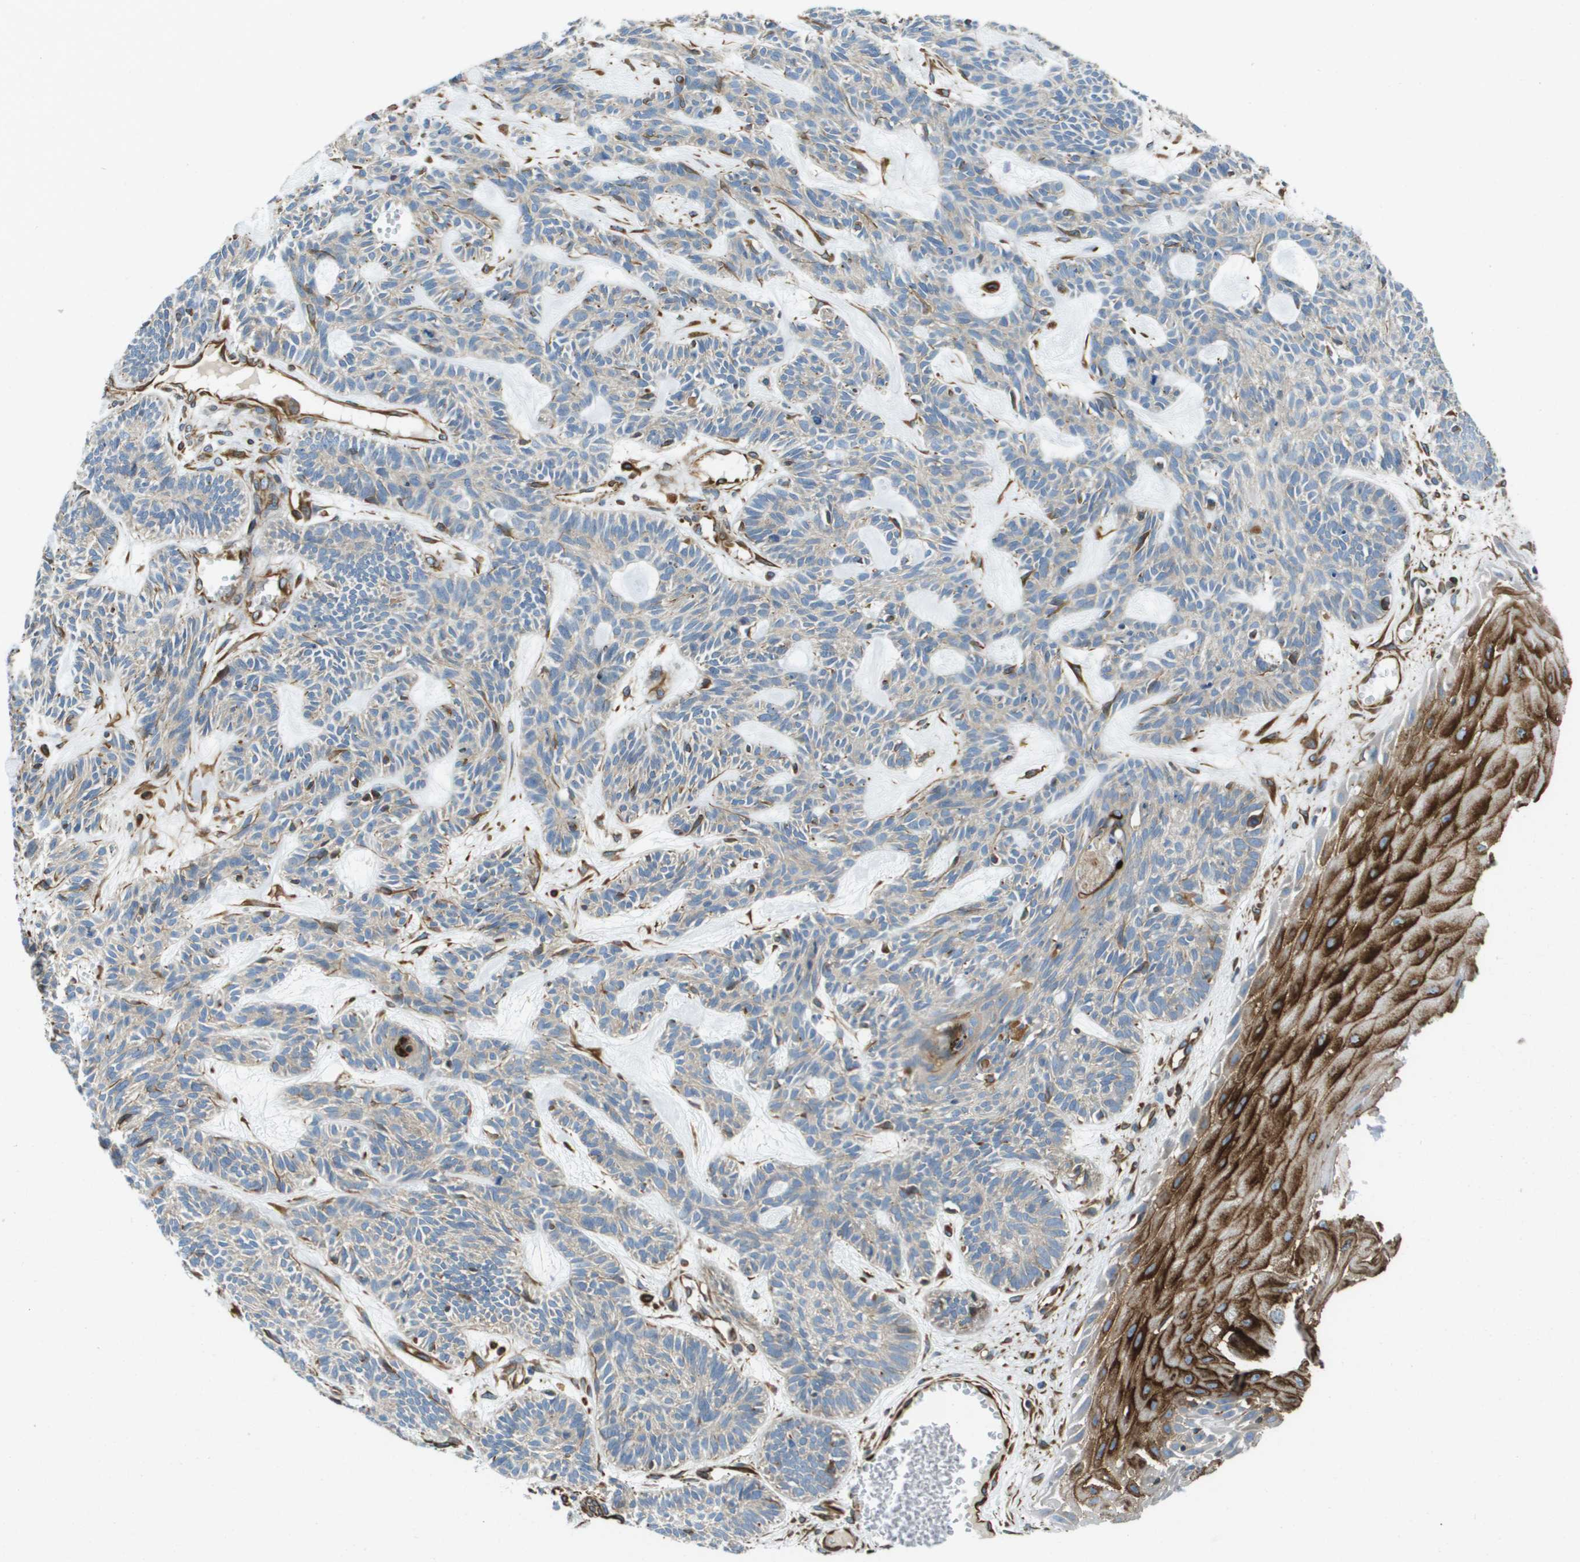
{"staining": {"intensity": "weak", "quantity": "<25%", "location": "cytoplasmic/membranous"}, "tissue": "skin cancer", "cell_type": "Tumor cells", "image_type": "cancer", "snomed": [{"axis": "morphology", "description": "Basal cell carcinoma"}, {"axis": "topography", "description": "Skin"}], "caption": "A photomicrograph of skin cancer (basal cell carcinoma) stained for a protein demonstrates no brown staining in tumor cells. Nuclei are stained in blue.", "gene": "HSD17B12", "patient": {"sex": "male", "age": 67}}